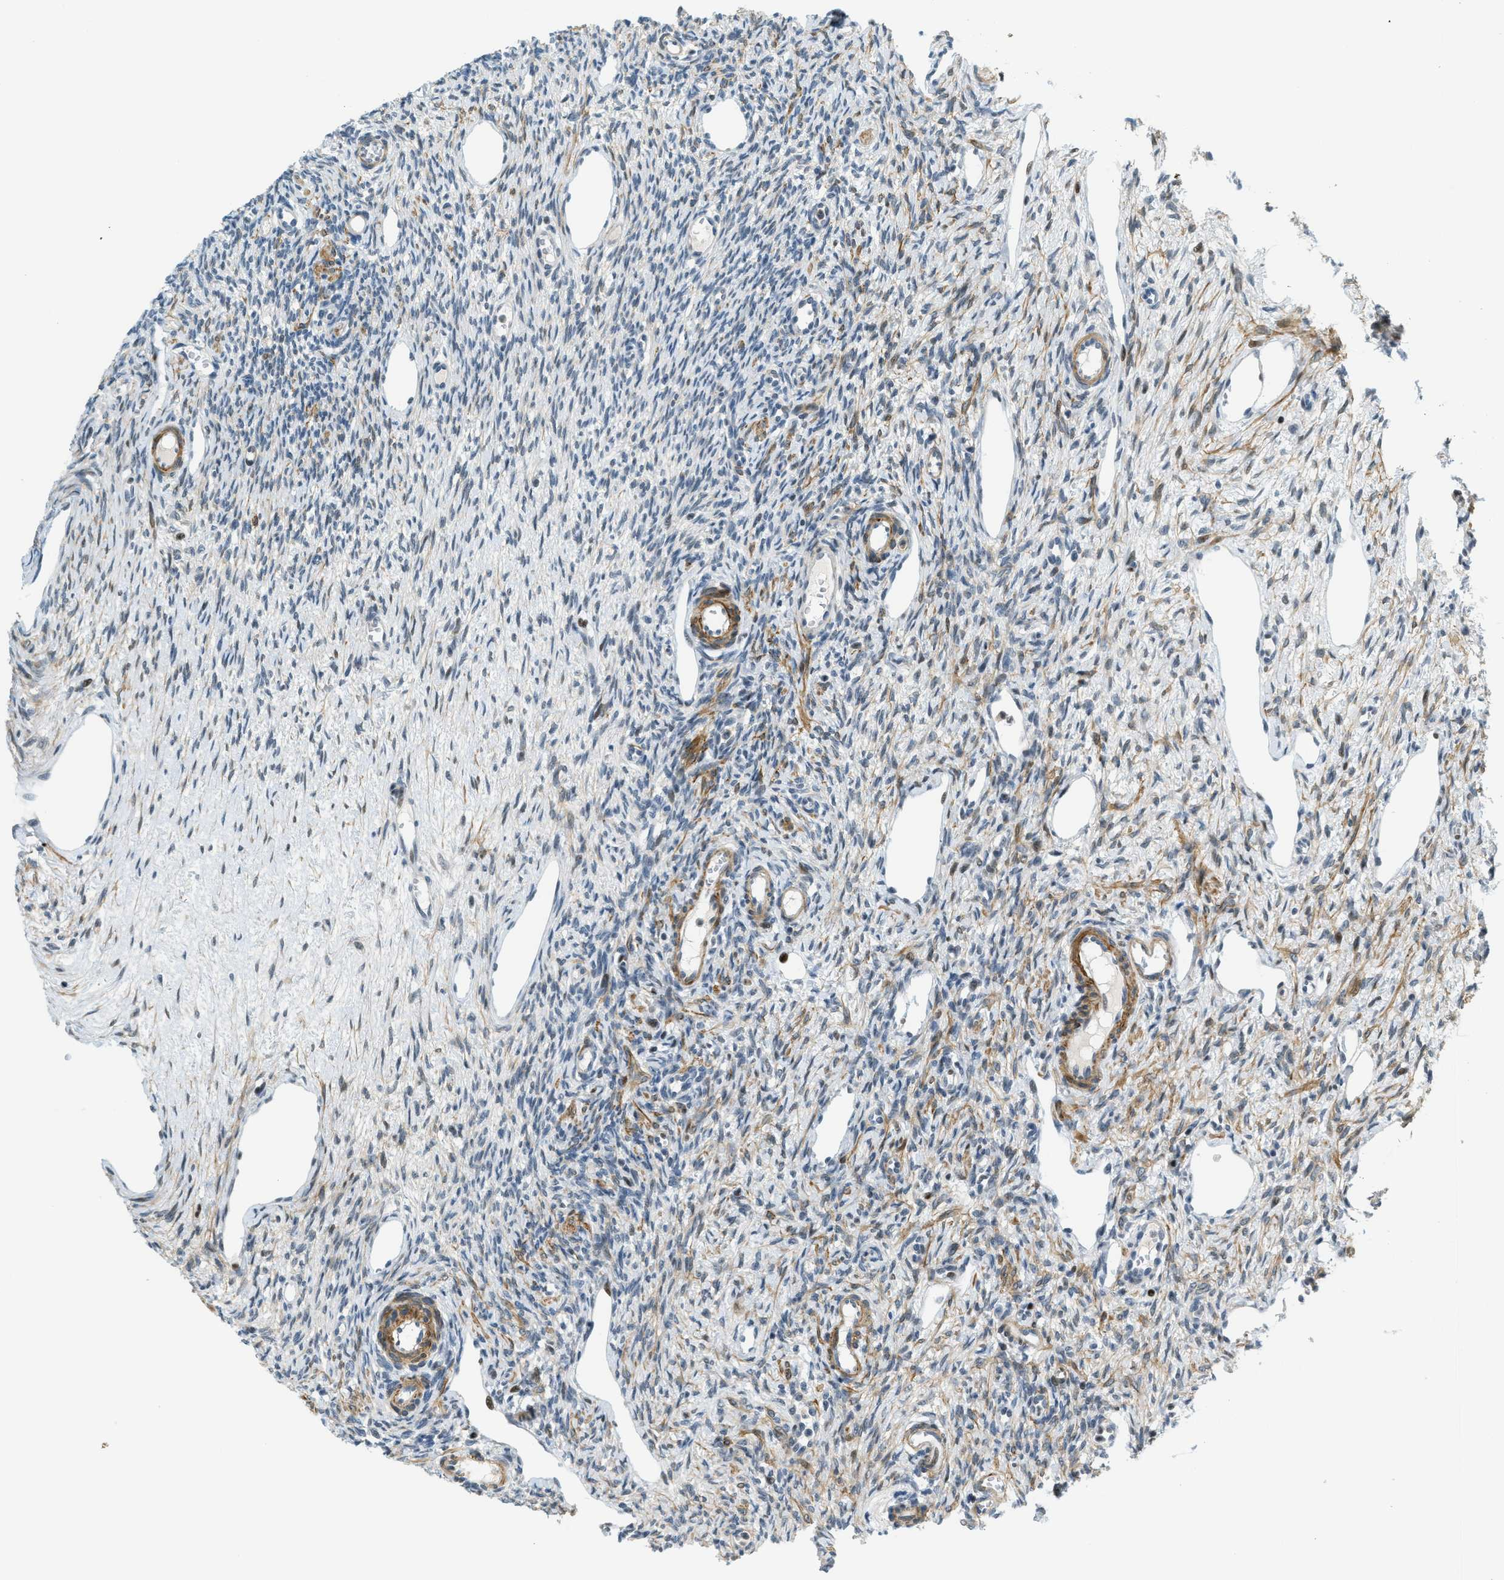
{"staining": {"intensity": "strong", "quantity": "<25%", "location": "nuclear"}, "tissue": "ovary", "cell_type": "Follicle cells", "image_type": "normal", "snomed": [{"axis": "morphology", "description": "Normal tissue, NOS"}, {"axis": "topography", "description": "Ovary"}], "caption": "A photomicrograph of ovary stained for a protein reveals strong nuclear brown staining in follicle cells. (DAB = brown stain, brightfield microscopy at high magnification).", "gene": "ZDHHC23", "patient": {"sex": "female", "age": 33}}